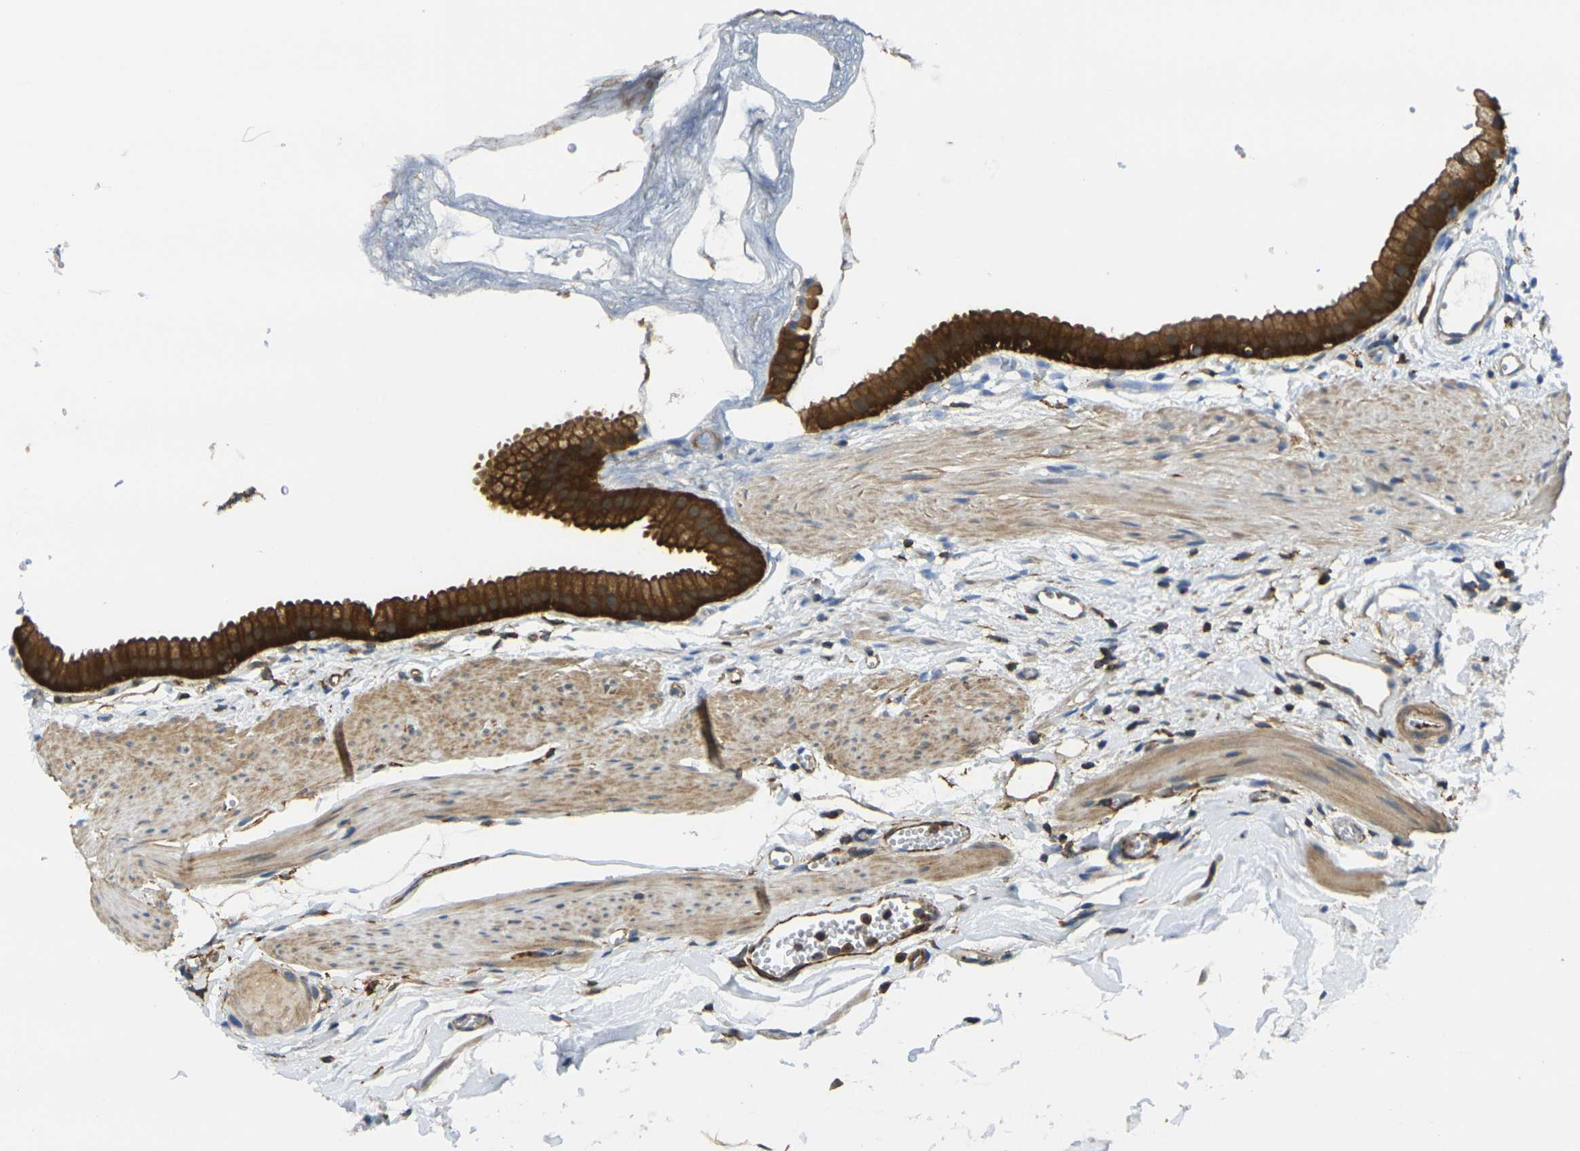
{"staining": {"intensity": "strong", "quantity": ">75%", "location": "cytoplasmic/membranous"}, "tissue": "gallbladder", "cell_type": "Glandular cells", "image_type": "normal", "snomed": [{"axis": "morphology", "description": "Normal tissue, NOS"}, {"axis": "topography", "description": "Gallbladder"}], "caption": "The immunohistochemical stain shows strong cytoplasmic/membranous positivity in glandular cells of unremarkable gallbladder. The staining was performed using DAB (3,3'-diaminobenzidine) to visualize the protein expression in brown, while the nuclei were stained in blue with hematoxylin (Magnification: 20x).", "gene": "LASP1", "patient": {"sex": "female", "age": 64}}